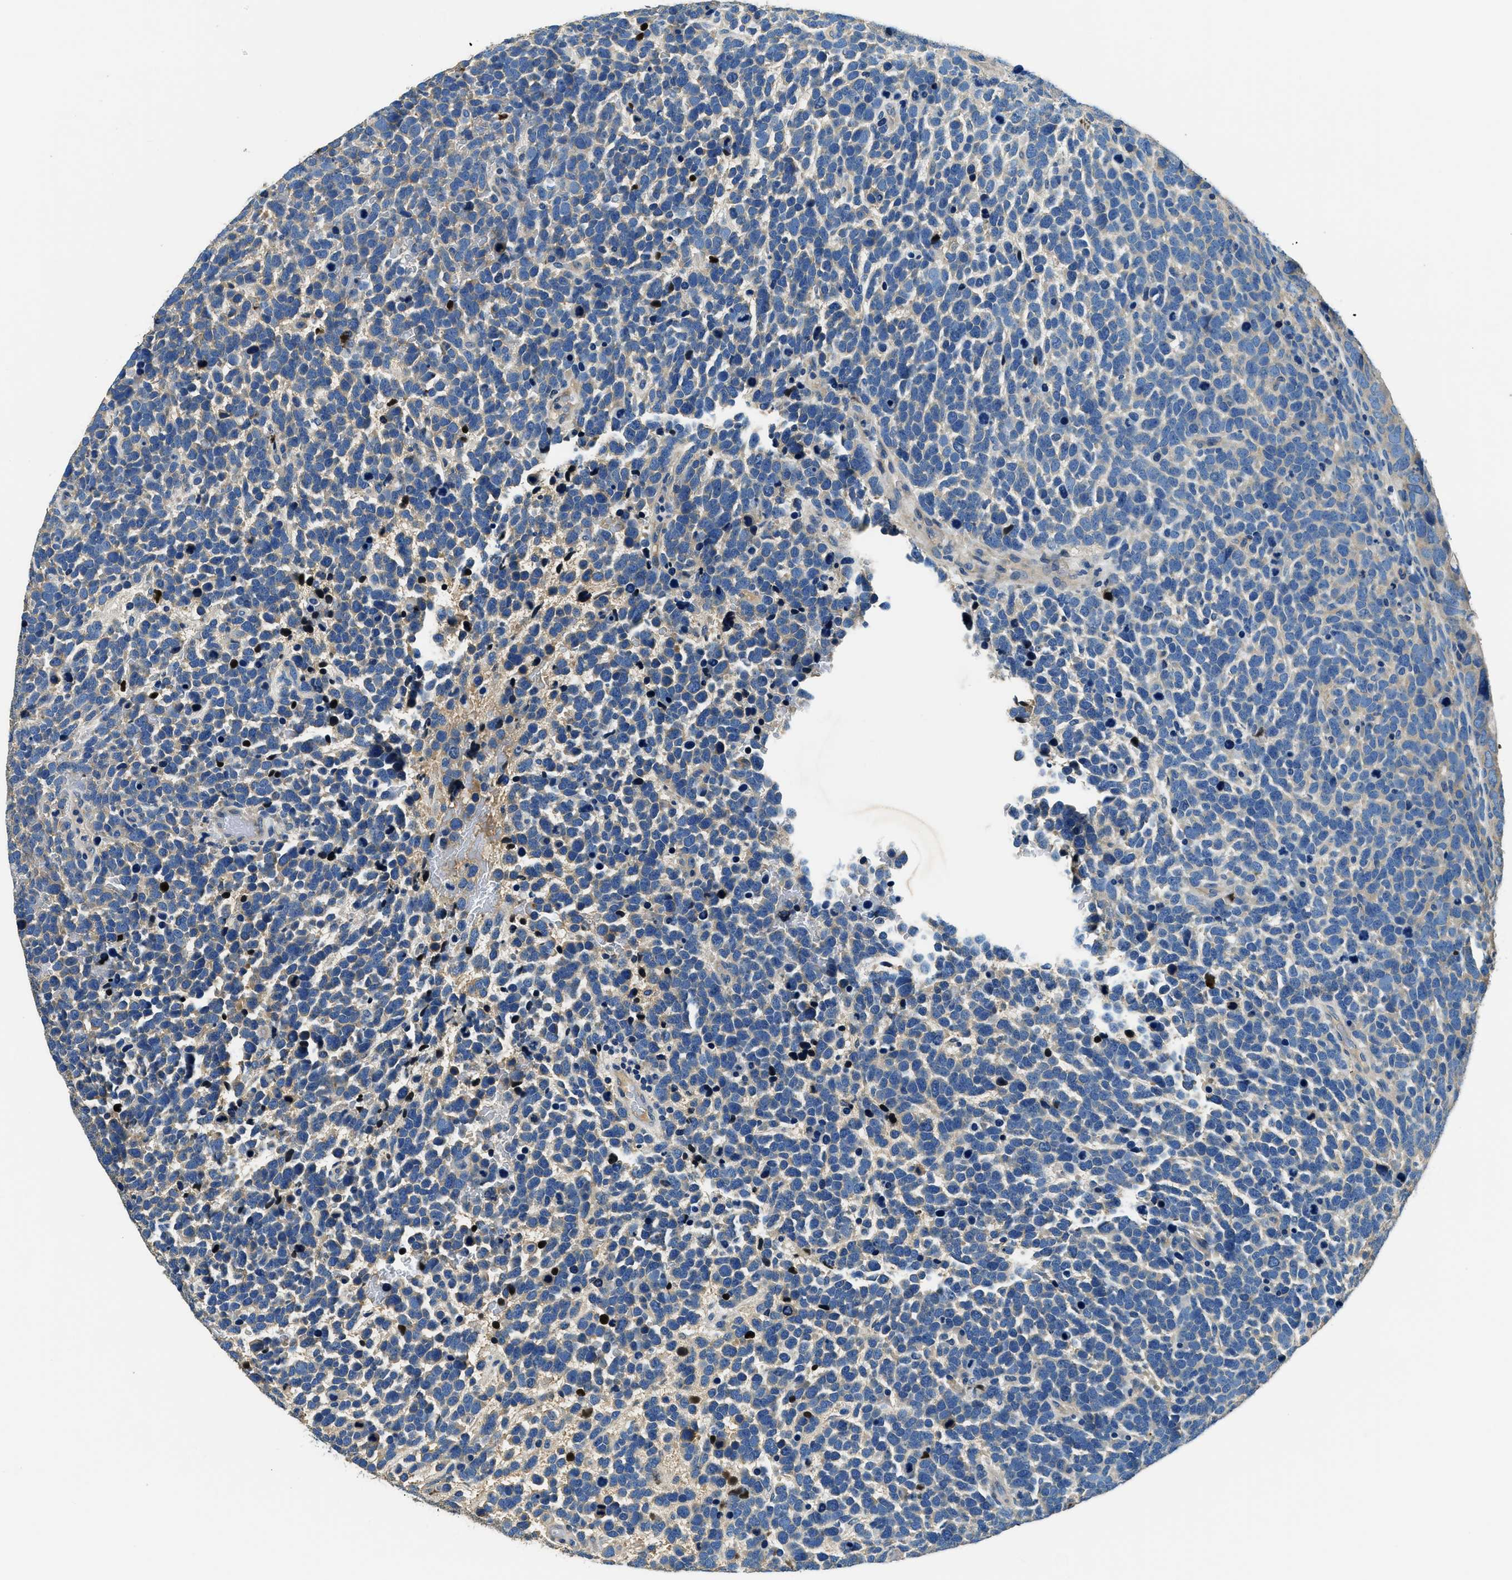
{"staining": {"intensity": "weak", "quantity": "<25%", "location": "cytoplasmic/membranous"}, "tissue": "urothelial cancer", "cell_type": "Tumor cells", "image_type": "cancer", "snomed": [{"axis": "morphology", "description": "Urothelial carcinoma, High grade"}, {"axis": "topography", "description": "Urinary bladder"}], "caption": "This is a photomicrograph of immunohistochemistry staining of urothelial carcinoma (high-grade), which shows no staining in tumor cells. (Immunohistochemistry (ihc), brightfield microscopy, high magnification).", "gene": "TMEM186", "patient": {"sex": "female", "age": 82}}